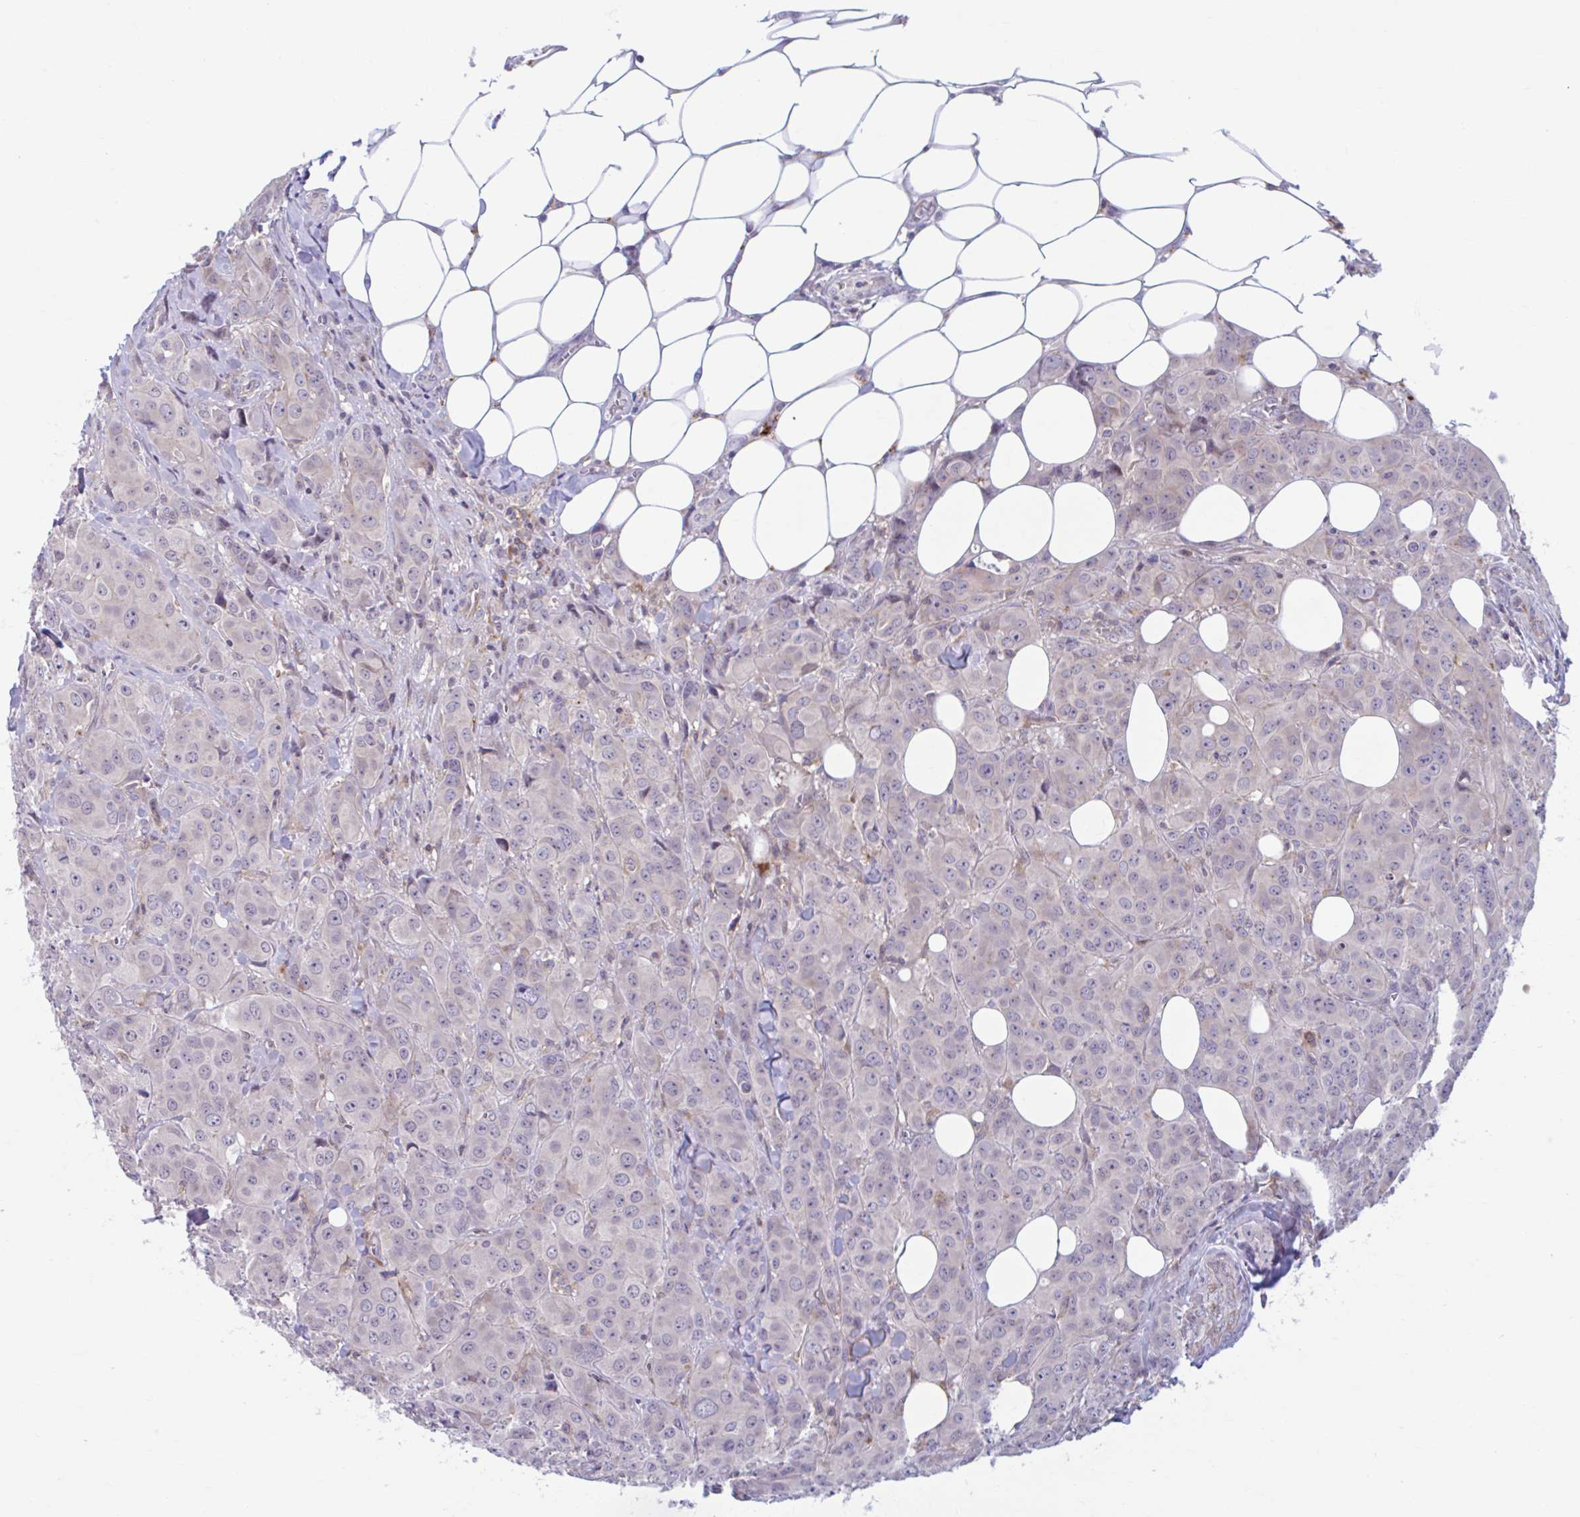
{"staining": {"intensity": "negative", "quantity": "none", "location": "none"}, "tissue": "breast cancer", "cell_type": "Tumor cells", "image_type": "cancer", "snomed": [{"axis": "morphology", "description": "Normal tissue, NOS"}, {"axis": "morphology", "description": "Duct carcinoma"}, {"axis": "topography", "description": "Breast"}], "caption": "A histopathology image of breast cancer (infiltrating ductal carcinoma) stained for a protein reveals no brown staining in tumor cells.", "gene": "ADAT3", "patient": {"sex": "female", "age": 43}}